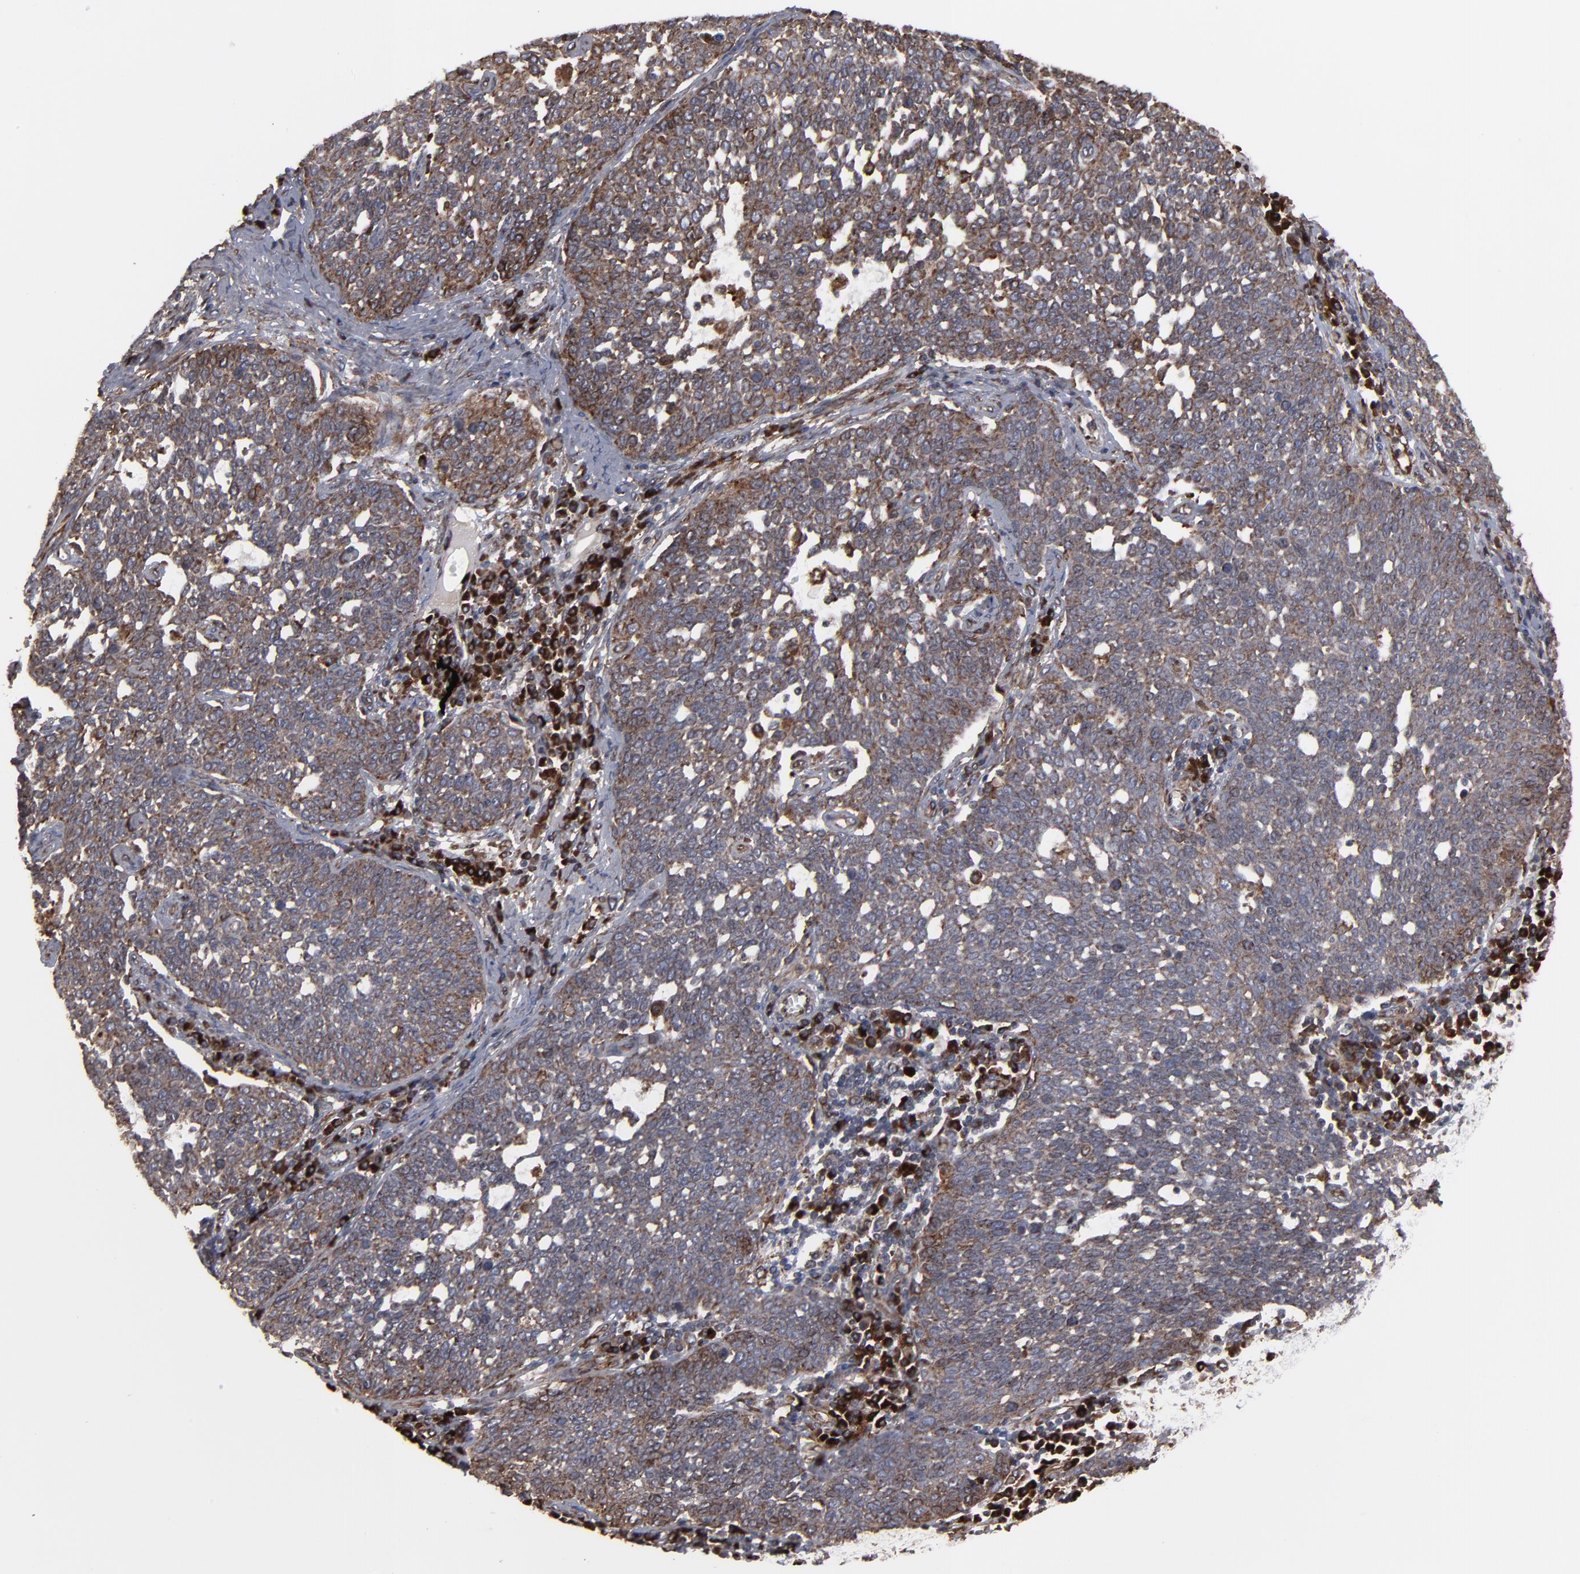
{"staining": {"intensity": "moderate", "quantity": ">75%", "location": "cytoplasmic/membranous"}, "tissue": "cervical cancer", "cell_type": "Tumor cells", "image_type": "cancer", "snomed": [{"axis": "morphology", "description": "Squamous cell carcinoma, NOS"}, {"axis": "topography", "description": "Cervix"}], "caption": "A photomicrograph of human squamous cell carcinoma (cervical) stained for a protein exhibits moderate cytoplasmic/membranous brown staining in tumor cells.", "gene": "CNIH1", "patient": {"sex": "female", "age": 34}}